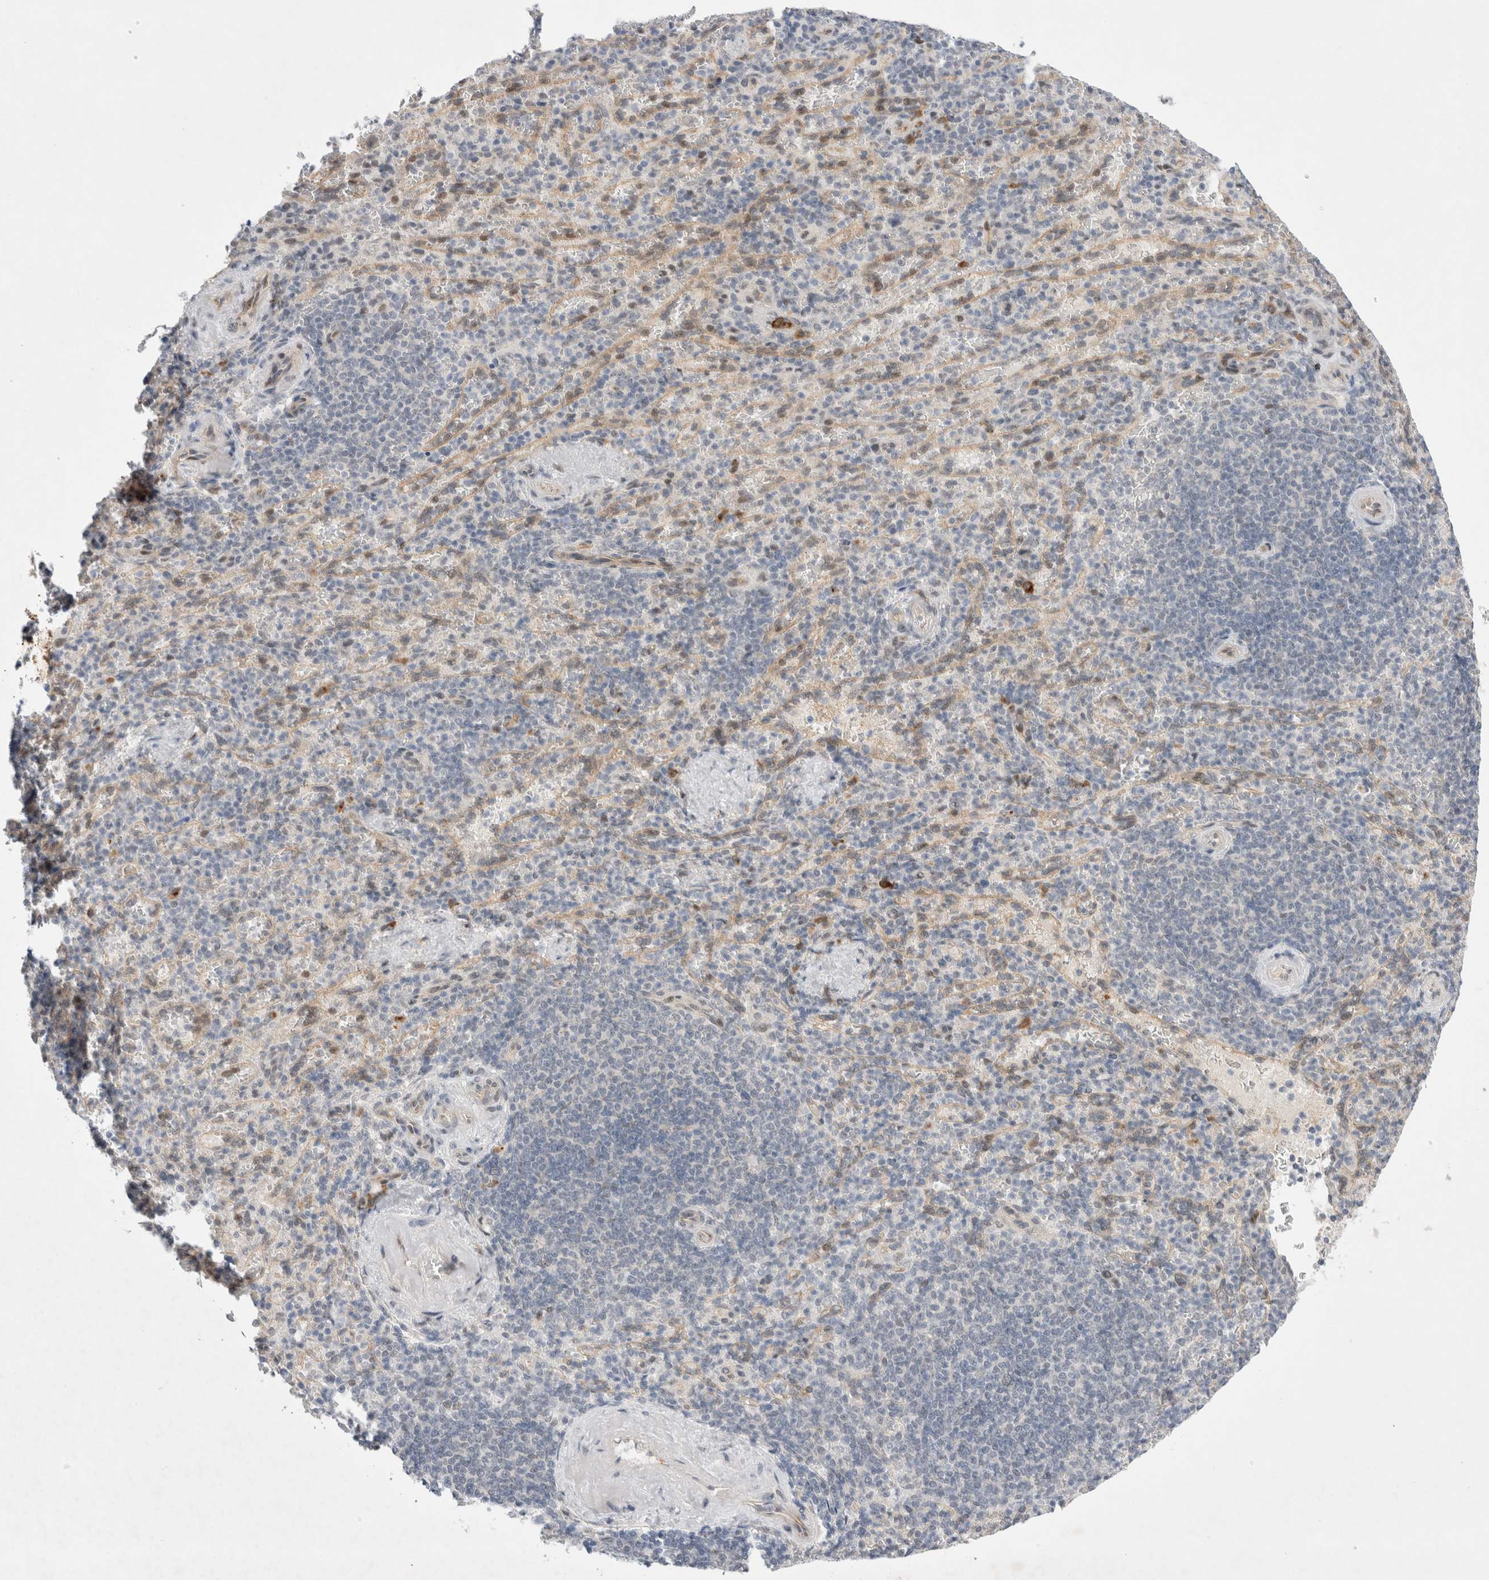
{"staining": {"intensity": "negative", "quantity": "none", "location": "none"}, "tissue": "spleen", "cell_type": "Cells in red pulp", "image_type": "normal", "snomed": [{"axis": "morphology", "description": "Normal tissue, NOS"}, {"axis": "topography", "description": "Spleen"}], "caption": "Cells in red pulp show no significant expression in normal spleen. The staining is performed using DAB (3,3'-diaminobenzidine) brown chromogen with nuclei counter-stained in using hematoxylin.", "gene": "WIPF2", "patient": {"sex": "female", "age": 74}}